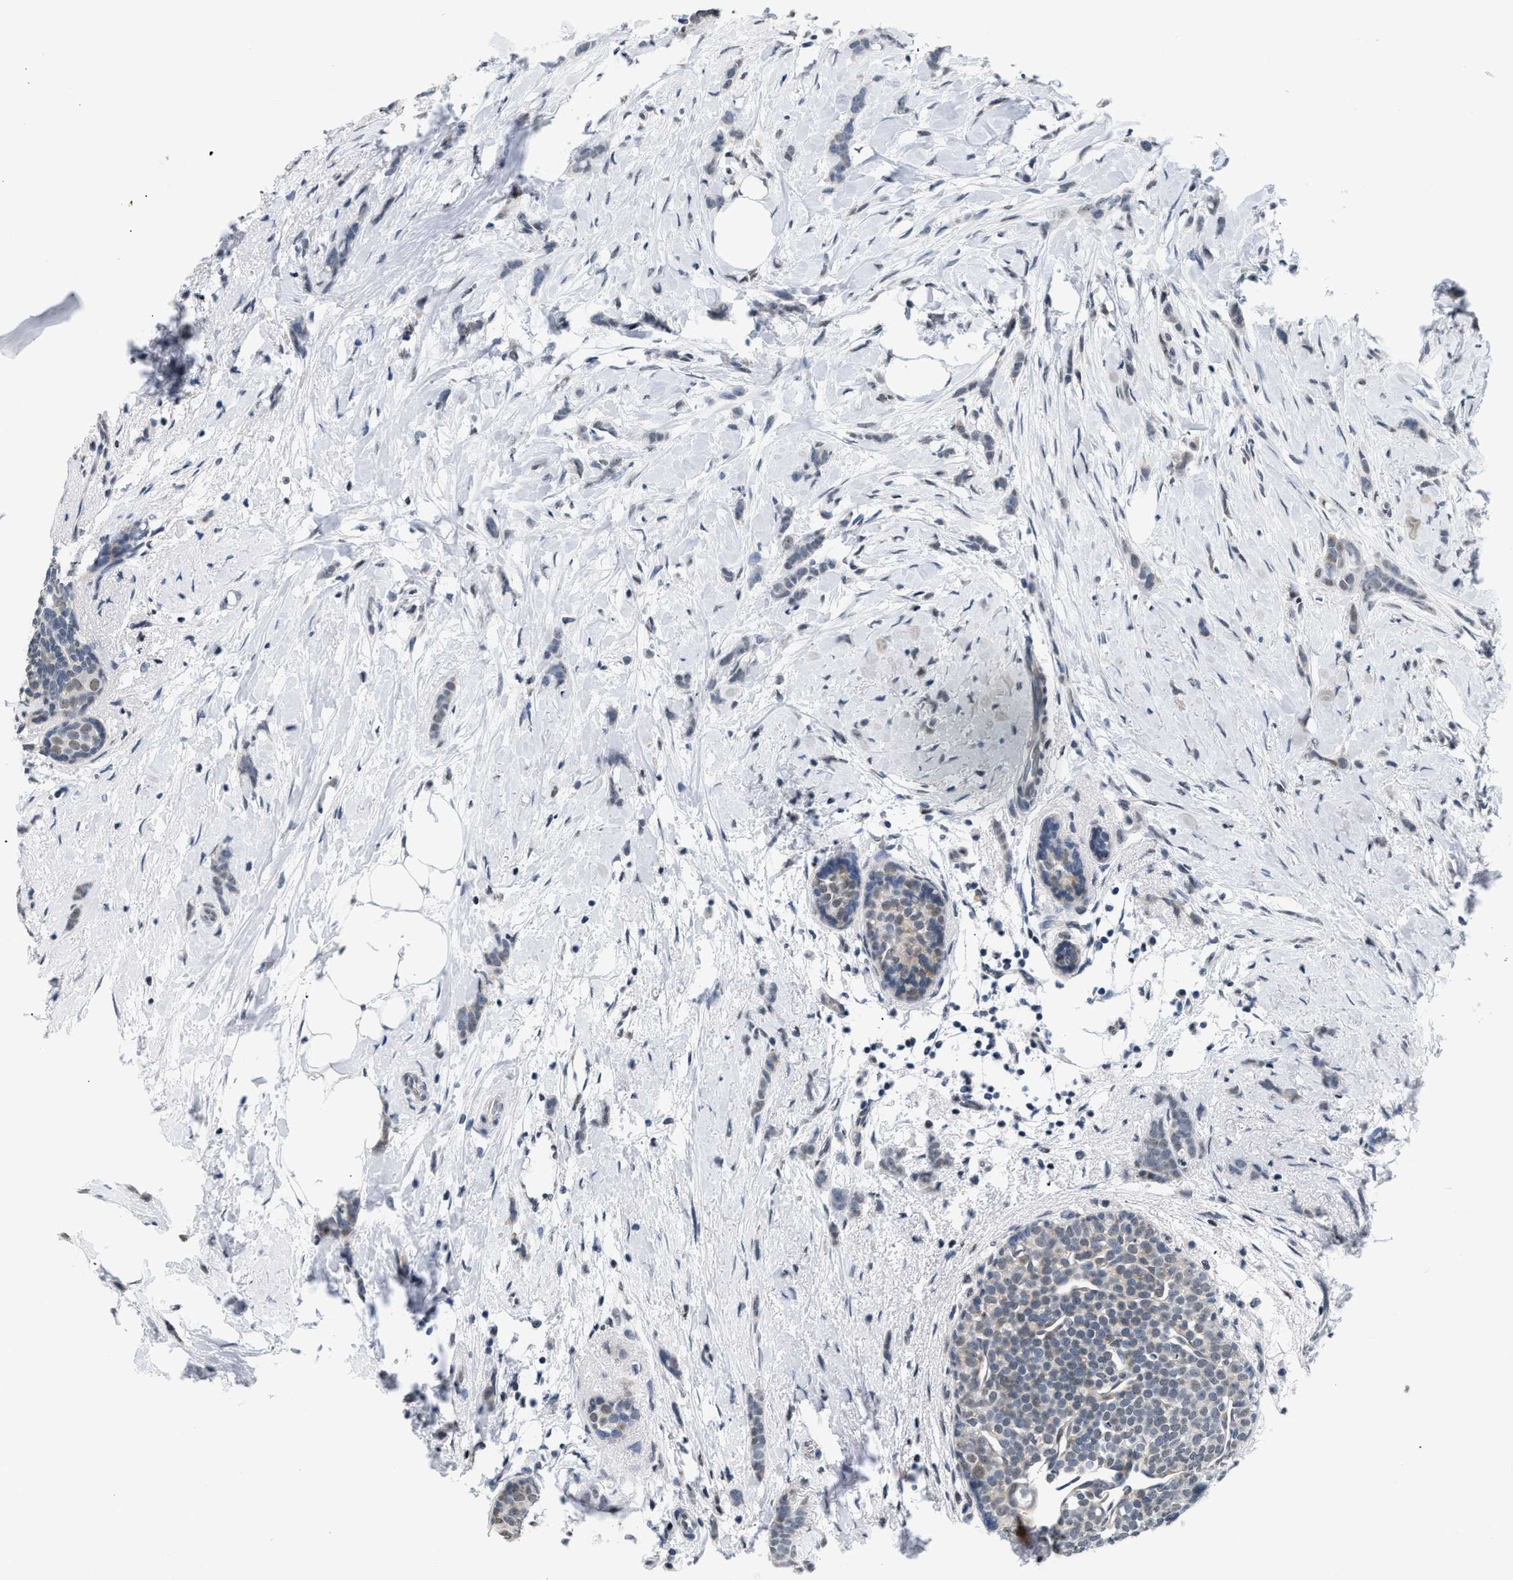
{"staining": {"intensity": "negative", "quantity": "none", "location": "none"}, "tissue": "breast cancer", "cell_type": "Tumor cells", "image_type": "cancer", "snomed": [{"axis": "morphology", "description": "Lobular carcinoma, in situ"}, {"axis": "morphology", "description": "Lobular carcinoma"}, {"axis": "topography", "description": "Breast"}], "caption": "The micrograph exhibits no significant staining in tumor cells of lobular carcinoma (breast).", "gene": "RAF1", "patient": {"sex": "female", "age": 41}}